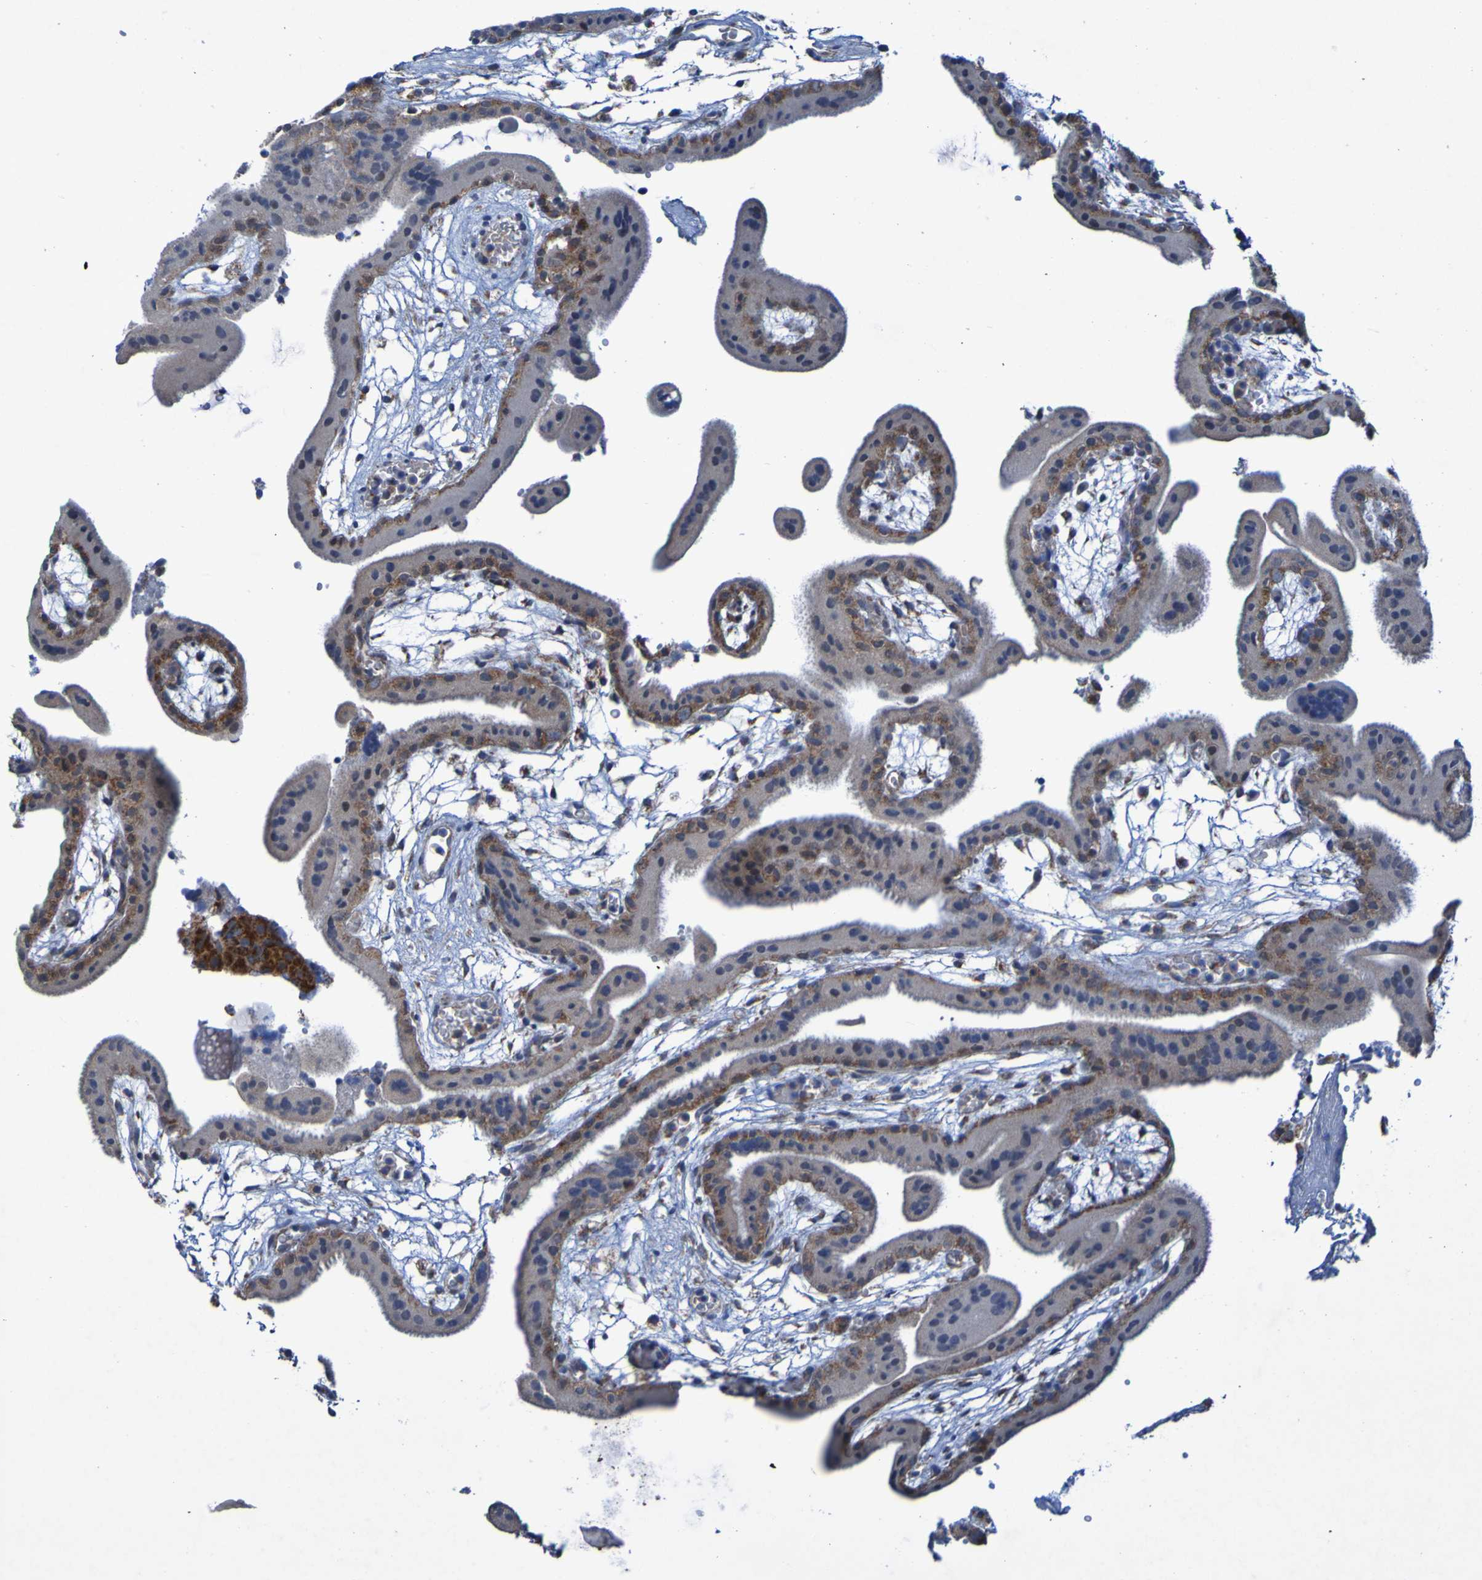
{"staining": {"intensity": "weak", "quantity": ">75%", "location": "cytoplasmic/membranous"}, "tissue": "placenta", "cell_type": "Decidual cells", "image_type": "normal", "snomed": [{"axis": "morphology", "description": "Normal tissue, NOS"}, {"axis": "topography", "description": "Placenta"}], "caption": "Brown immunohistochemical staining in normal placenta shows weak cytoplasmic/membranous positivity in about >75% of decidual cells.", "gene": "CCDC51", "patient": {"sex": "female", "age": 18}}